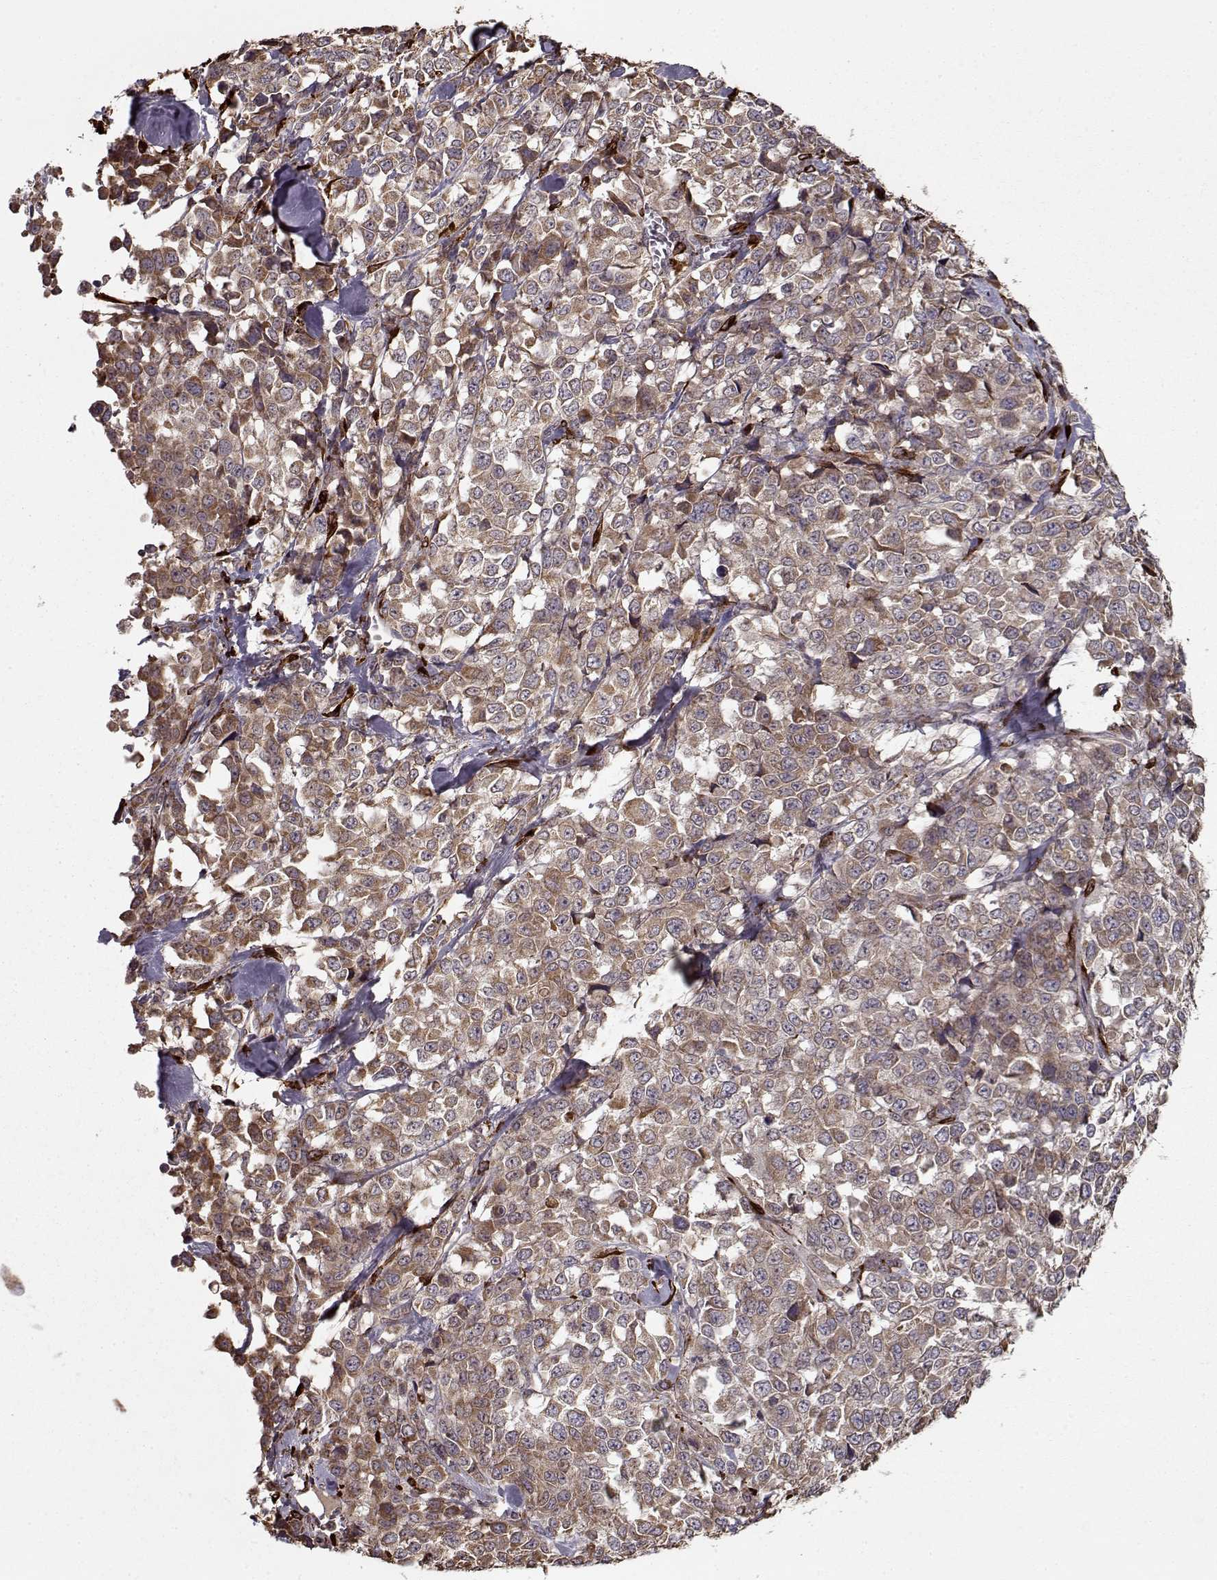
{"staining": {"intensity": "moderate", "quantity": ">75%", "location": "cytoplasmic/membranous"}, "tissue": "melanoma", "cell_type": "Tumor cells", "image_type": "cancer", "snomed": [{"axis": "morphology", "description": "Malignant melanoma, Metastatic site"}, {"axis": "topography", "description": "Skin"}], "caption": "Malignant melanoma (metastatic site) was stained to show a protein in brown. There is medium levels of moderate cytoplasmic/membranous staining in about >75% of tumor cells.", "gene": "IMMP1L", "patient": {"sex": "male", "age": 84}}